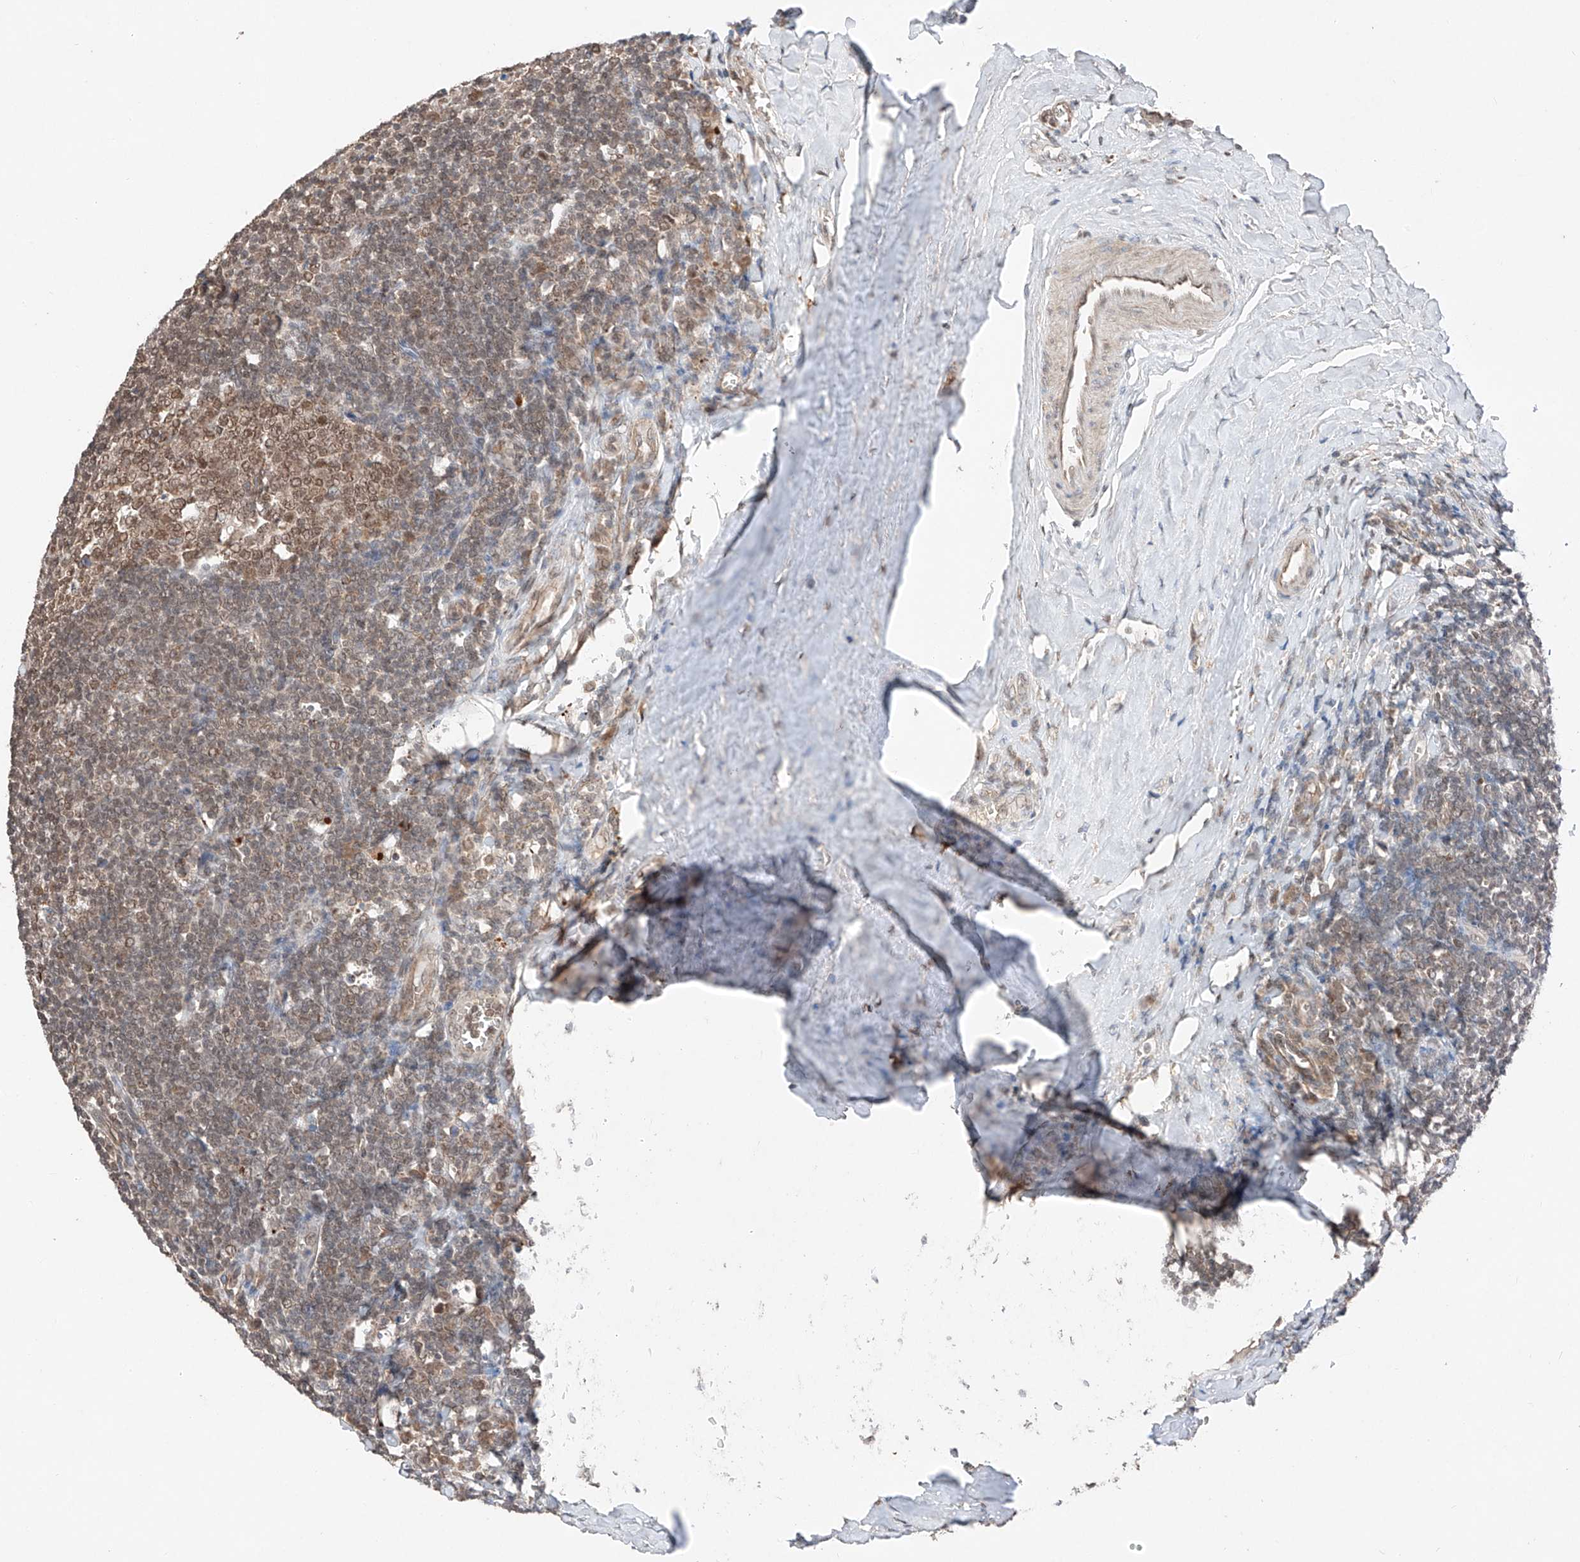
{"staining": {"intensity": "weak", "quantity": "25%-75%", "location": "nuclear"}, "tissue": "tonsil", "cell_type": "Germinal center cells", "image_type": "normal", "snomed": [{"axis": "morphology", "description": "Normal tissue, NOS"}, {"axis": "topography", "description": "Tonsil"}], "caption": "This micrograph exhibits immunohistochemistry (IHC) staining of unremarkable tonsil, with low weak nuclear expression in about 25%-75% of germinal center cells.", "gene": "TBX4", "patient": {"sex": "male", "age": 27}}